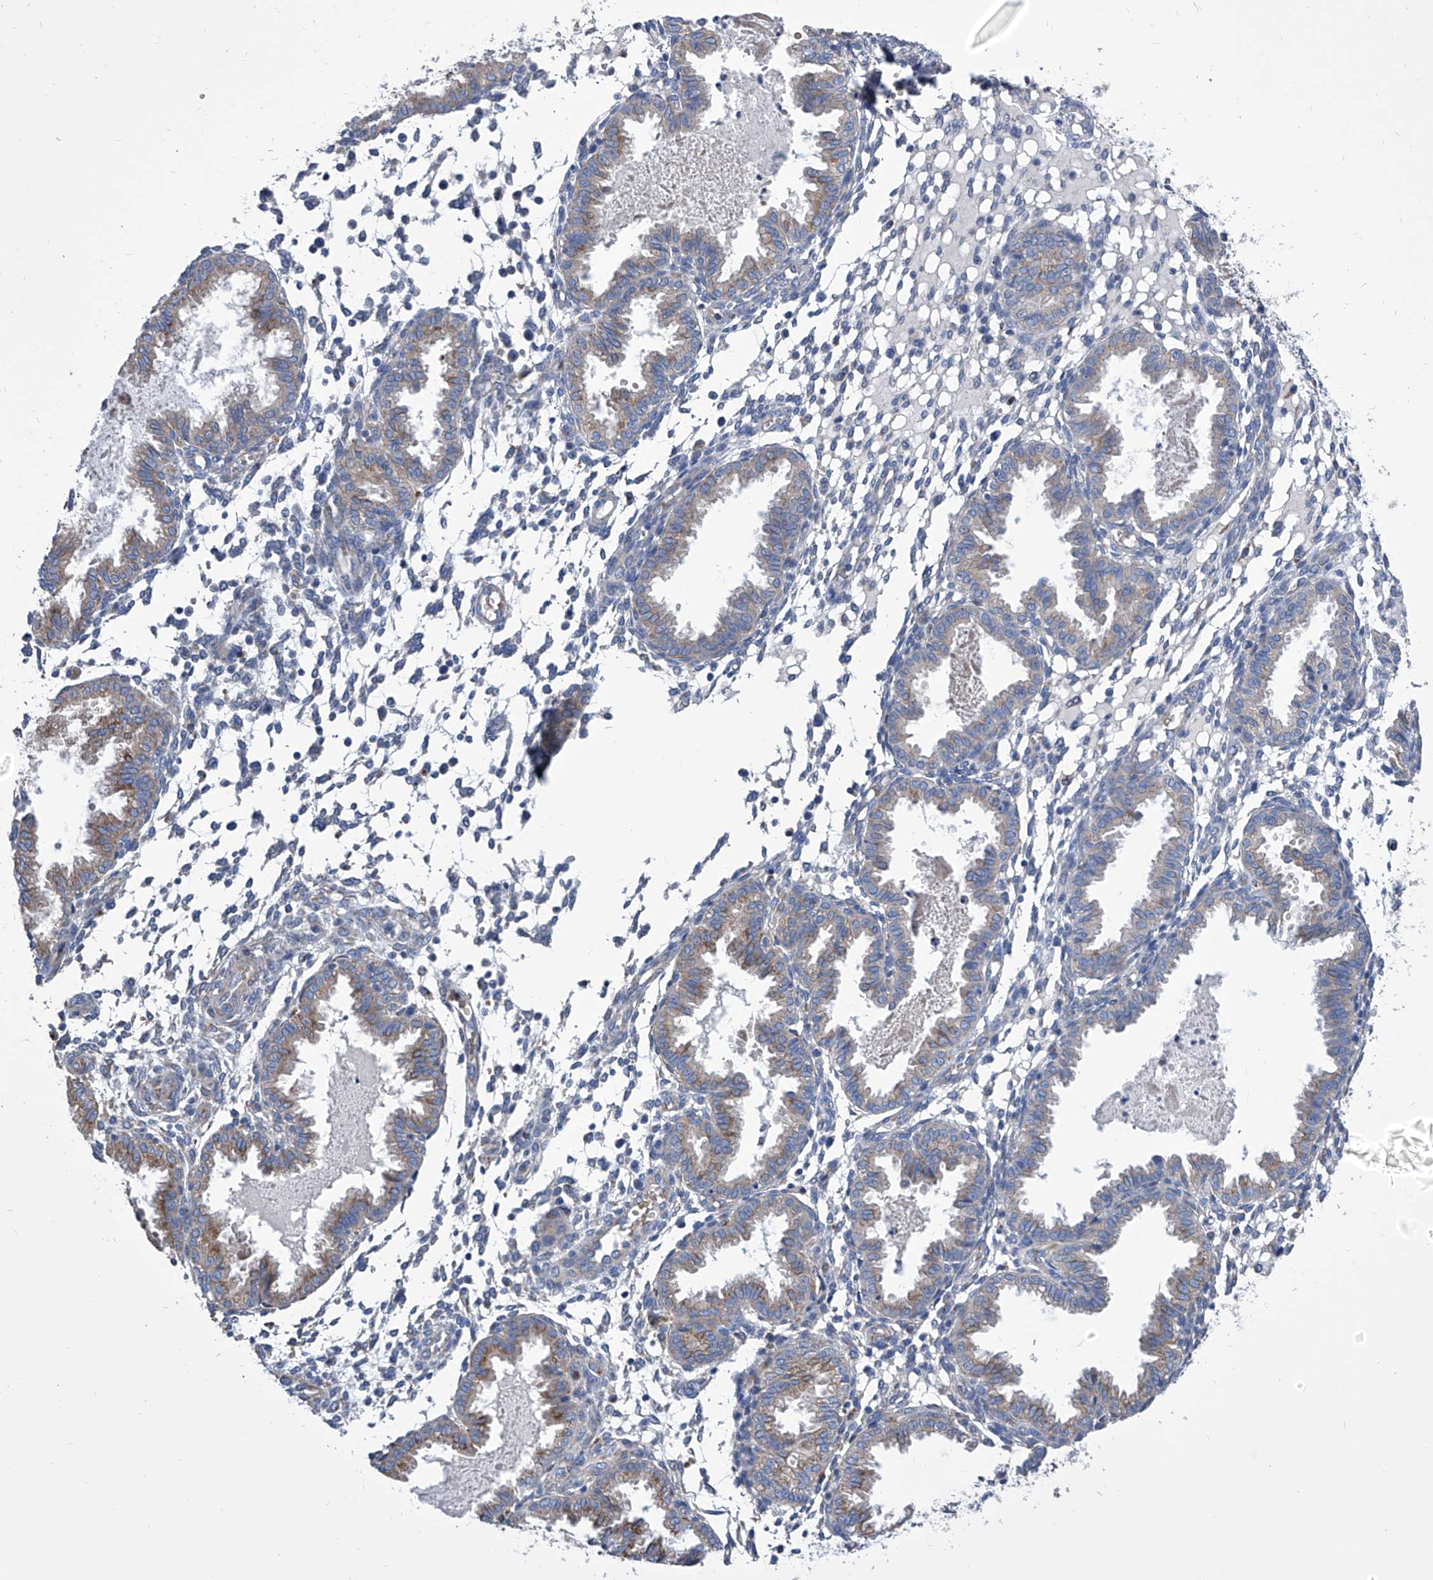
{"staining": {"intensity": "negative", "quantity": "none", "location": "none"}, "tissue": "endometrium", "cell_type": "Cells in endometrial stroma", "image_type": "normal", "snomed": [{"axis": "morphology", "description": "Normal tissue, NOS"}, {"axis": "topography", "description": "Endometrium"}], "caption": "Immunohistochemical staining of normal human endometrium shows no significant expression in cells in endometrial stroma. (Stains: DAB immunohistochemistry (IHC) with hematoxylin counter stain, Microscopy: brightfield microscopy at high magnification).", "gene": "TJAP1", "patient": {"sex": "female", "age": 33}}